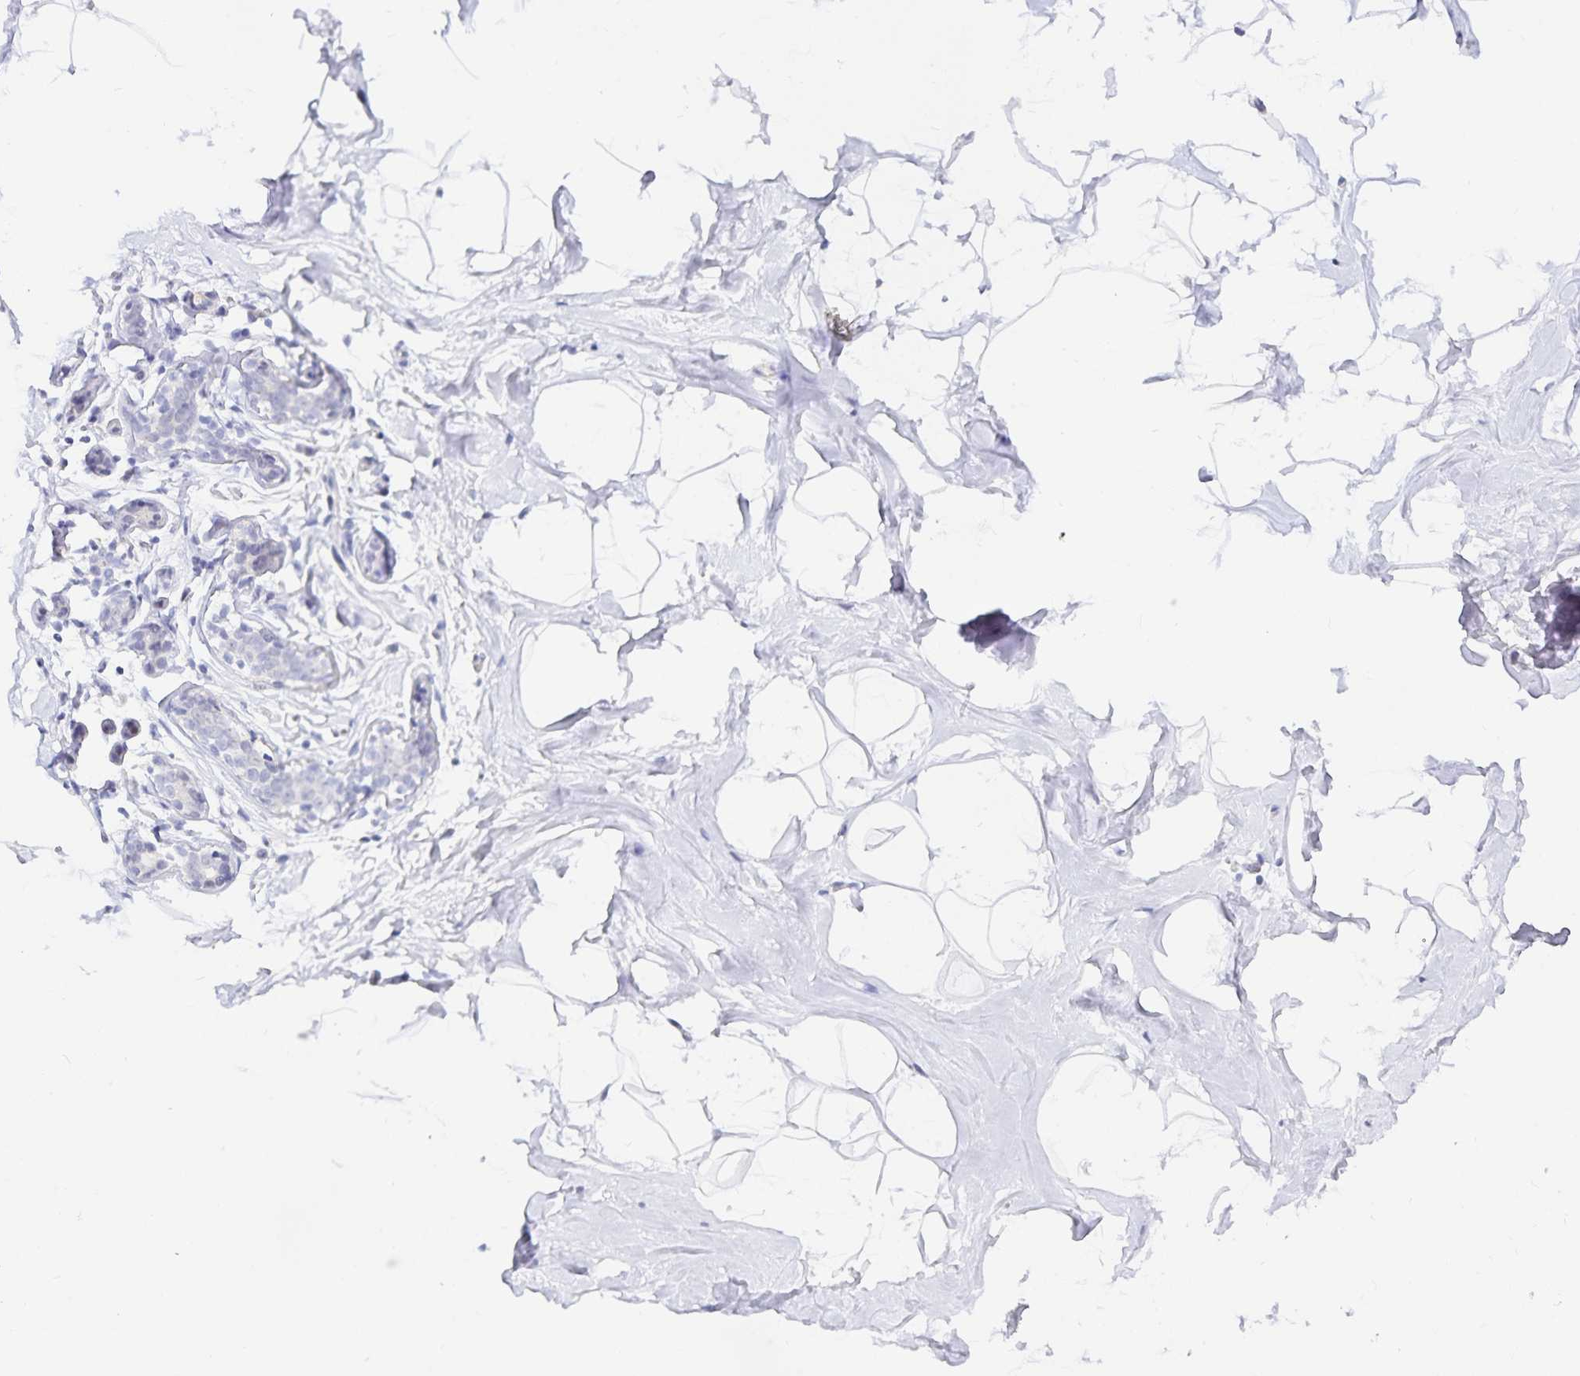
{"staining": {"intensity": "negative", "quantity": "none", "location": "none"}, "tissue": "breast", "cell_type": "Adipocytes", "image_type": "normal", "snomed": [{"axis": "morphology", "description": "Normal tissue, NOS"}, {"axis": "topography", "description": "Breast"}], "caption": "Human breast stained for a protein using immunohistochemistry (IHC) displays no expression in adipocytes.", "gene": "KBTBD13", "patient": {"sex": "female", "age": 32}}